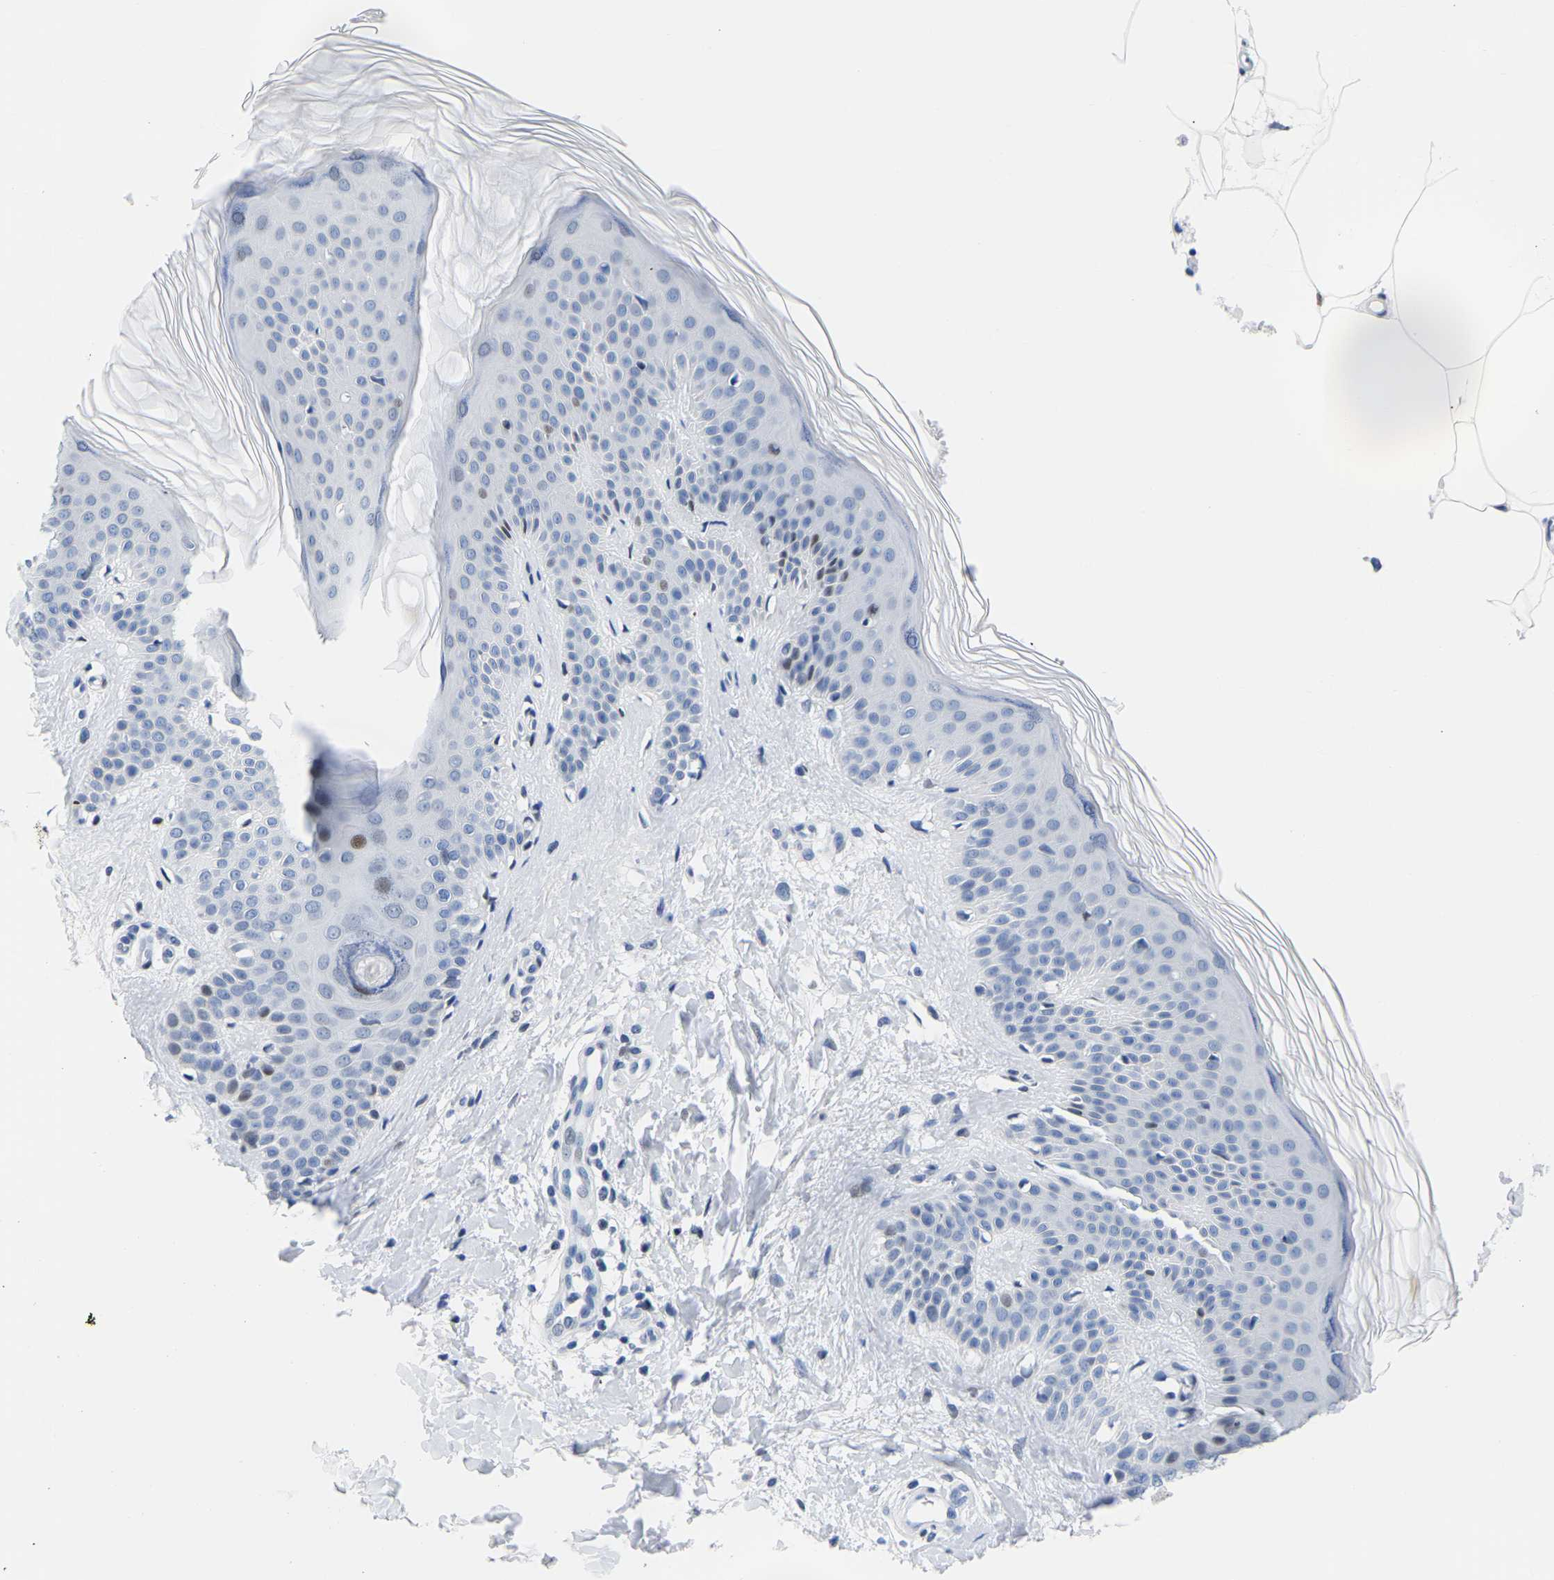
{"staining": {"intensity": "negative", "quantity": "none", "location": "none"}, "tissue": "skin", "cell_type": "Fibroblasts", "image_type": "normal", "snomed": [{"axis": "morphology", "description": "Normal tissue, NOS"}, {"axis": "morphology", "description": "Malignant melanoma, Metastatic site"}, {"axis": "topography", "description": "Skin"}], "caption": "Immunohistochemistry of normal human skin displays no positivity in fibroblasts.", "gene": "UPK3A", "patient": {"sex": "male", "age": 41}}